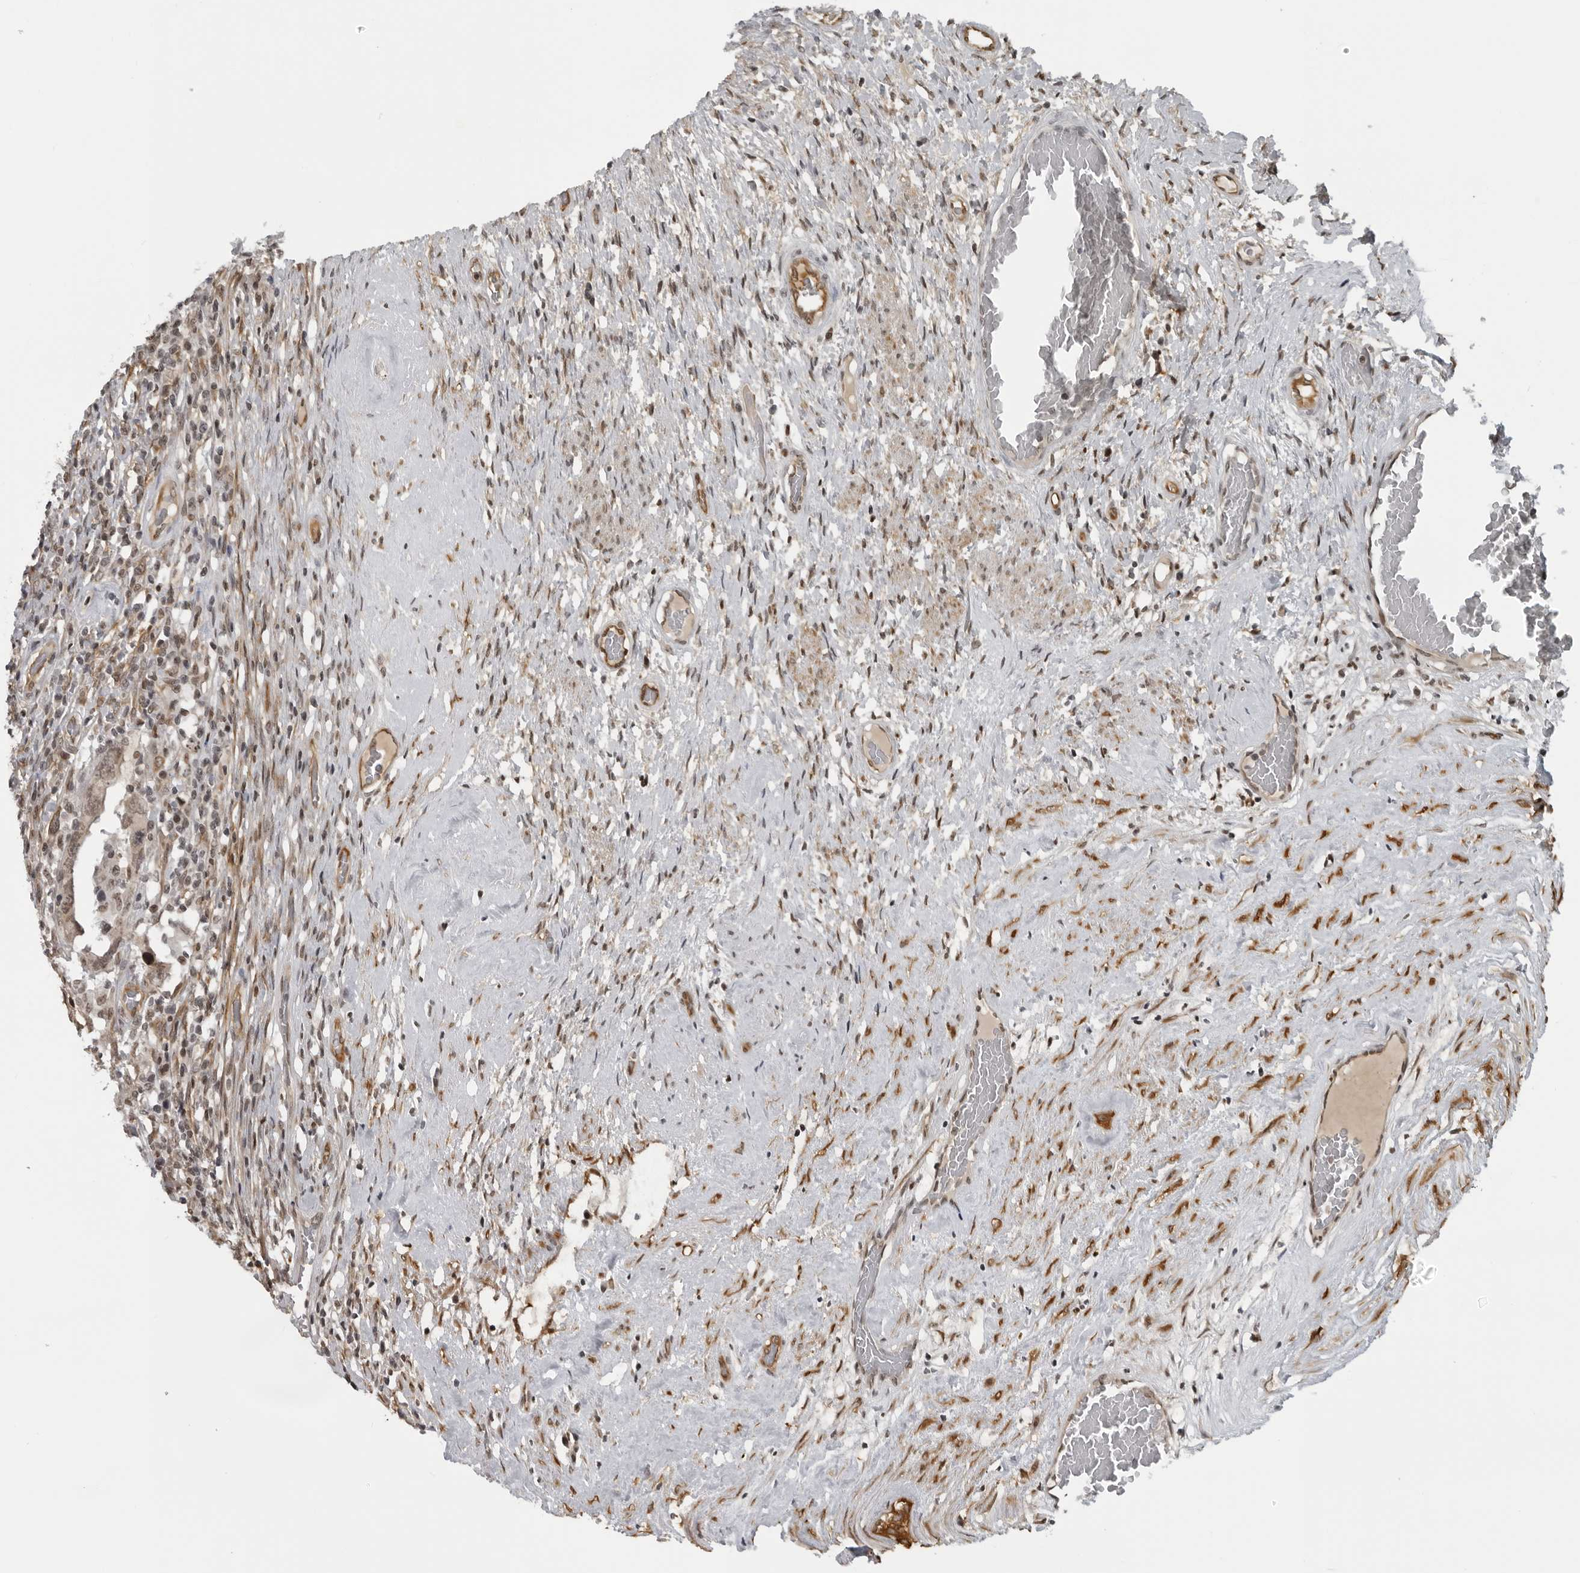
{"staining": {"intensity": "weak", "quantity": ">75%", "location": "nuclear"}, "tissue": "testis cancer", "cell_type": "Tumor cells", "image_type": "cancer", "snomed": [{"axis": "morphology", "description": "Carcinoma, Embryonal, NOS"}, {"axis": "topography", "description": "Testis"}], "caption": "Testis cancer (embryonal carcinoma) stained with a protein marker displays weak staining in tumor cells.", "gene": "MAF", "patient": {"sex": "male", "age": 26}}